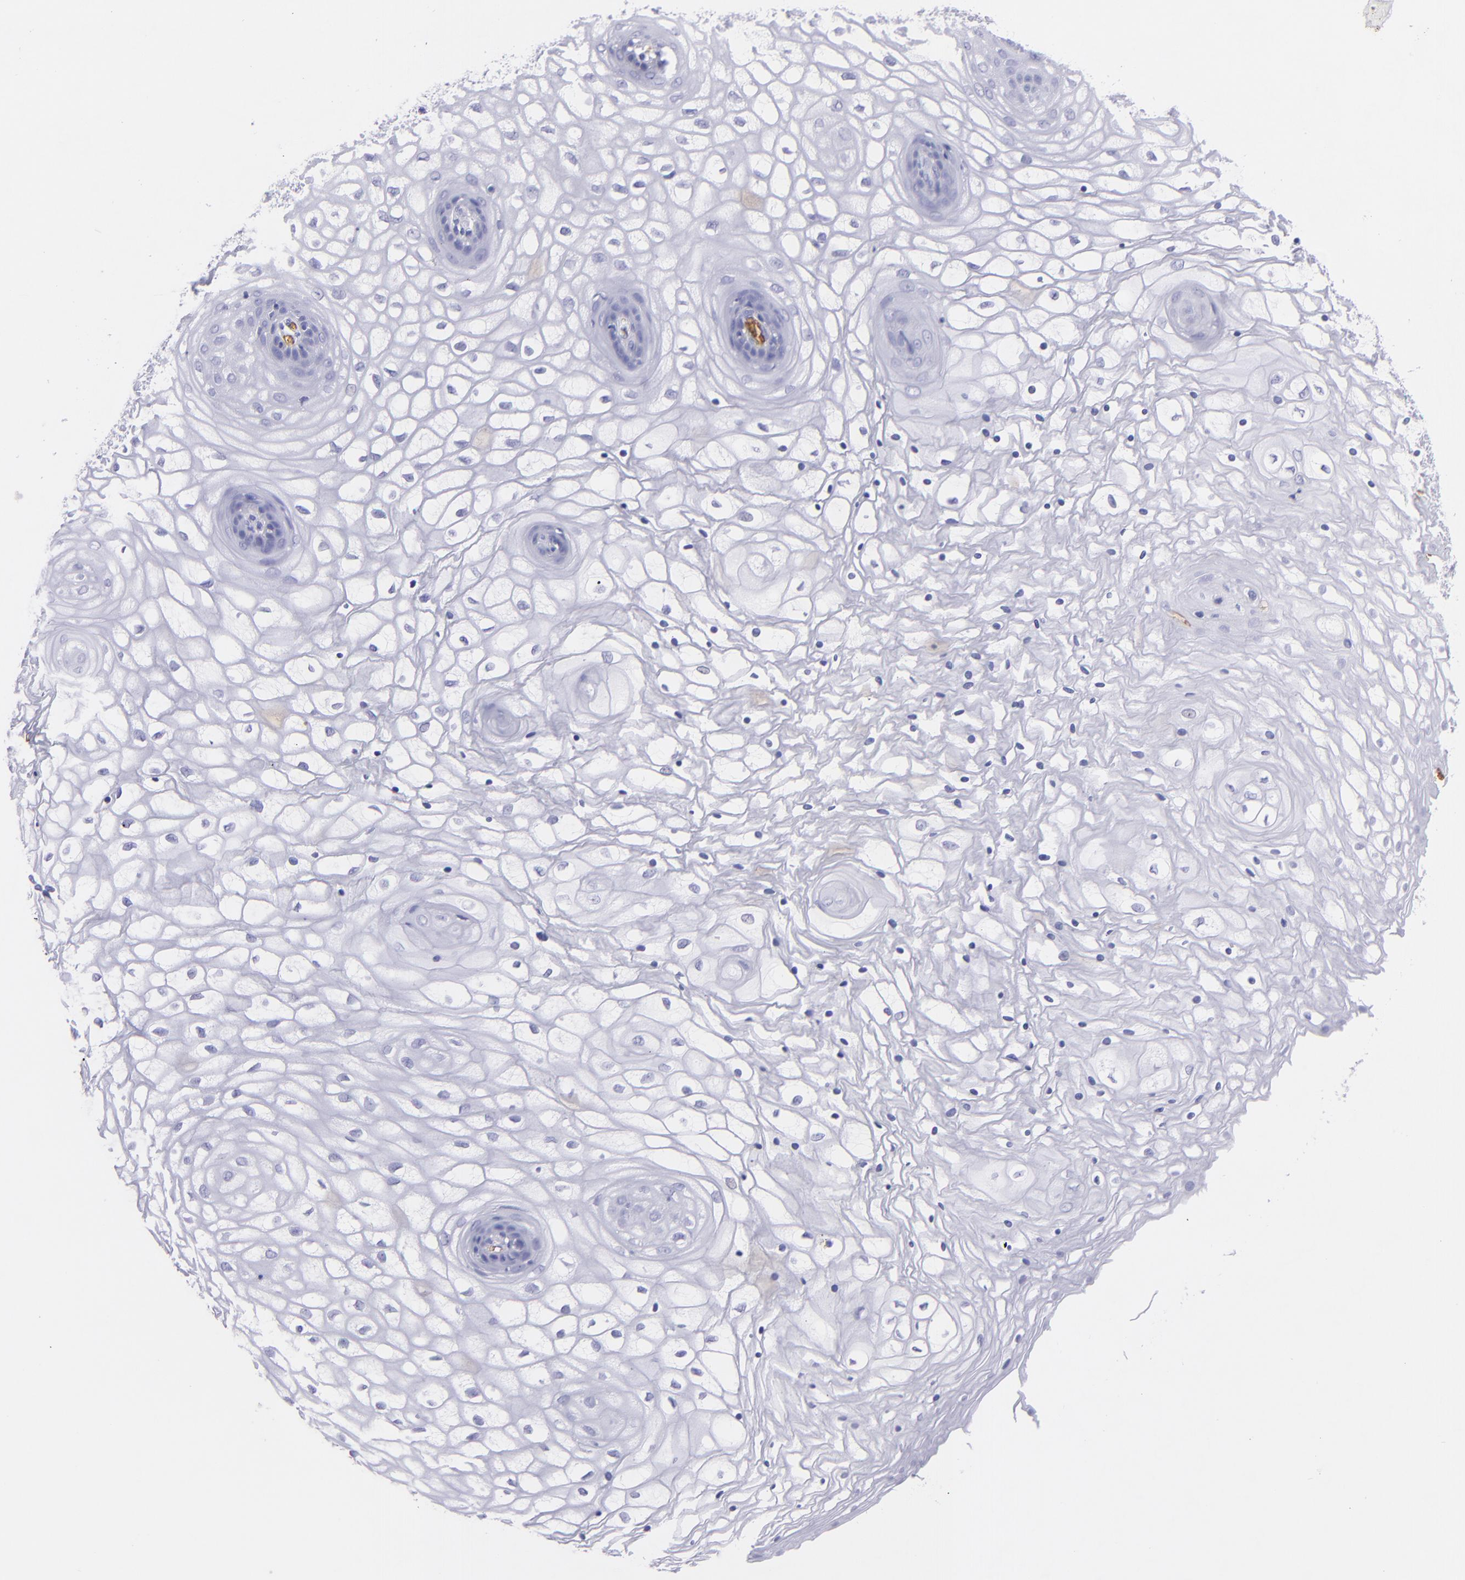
{"staining": {"intensity": "negative", "quantity": "none", "location": "none"}, "tissue": "vagina", "cell_type": "Squamous epithelial cells", "image_type": "normal", "snomed": [{"axis": "morphology", "description": "Normal tissue, NOS"}, {"axis": "topography", "description": "Vagina"}], "caption": "Immunohistochemistry (IHC) photomicrograph of unremarkable human vagina stained for a protein (brown), which exhibits no staining in squamous epithelial cells.", "gene": "GYPA", "patient": {"sex": "female", "age": 34}}